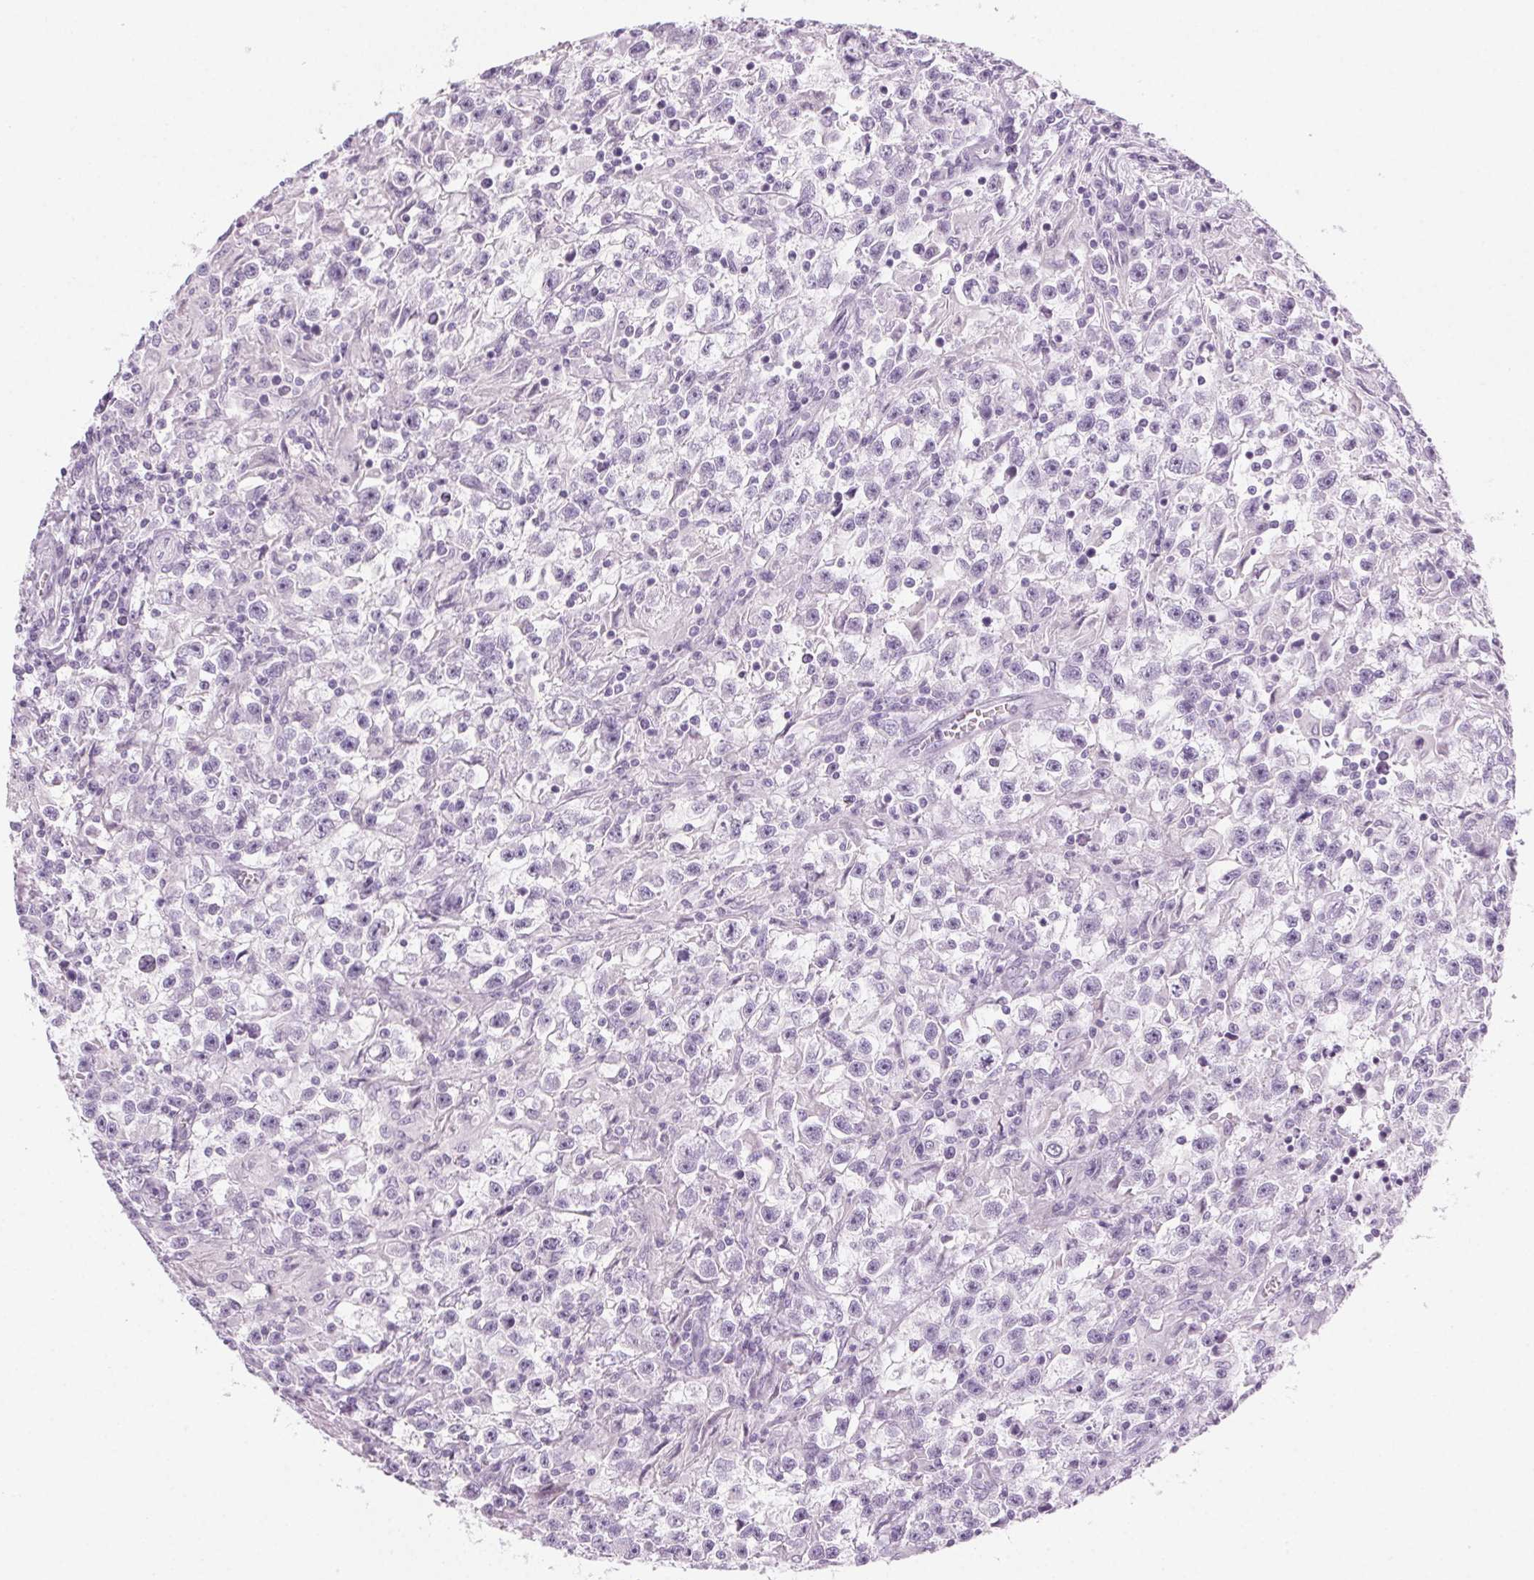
{"staining": {"intensity": "negative", "quantity": "none", "location": "none"}, "tissue": "testis cancer", "cell_type": "Tumor cells", "image_type": "cancer", "snomed": [{"axis": "morphology", "description": "Seminoma, NOS"}, {"axis": "topography", "description": "Testis"}], "caption": "Immunohistochemistry (IHC) image of human testis cancer stained for a protein (brown), which displays no expression in tumor cells.", "gene": "LRP2", "patient": {"sex": "male", "age": 31}}